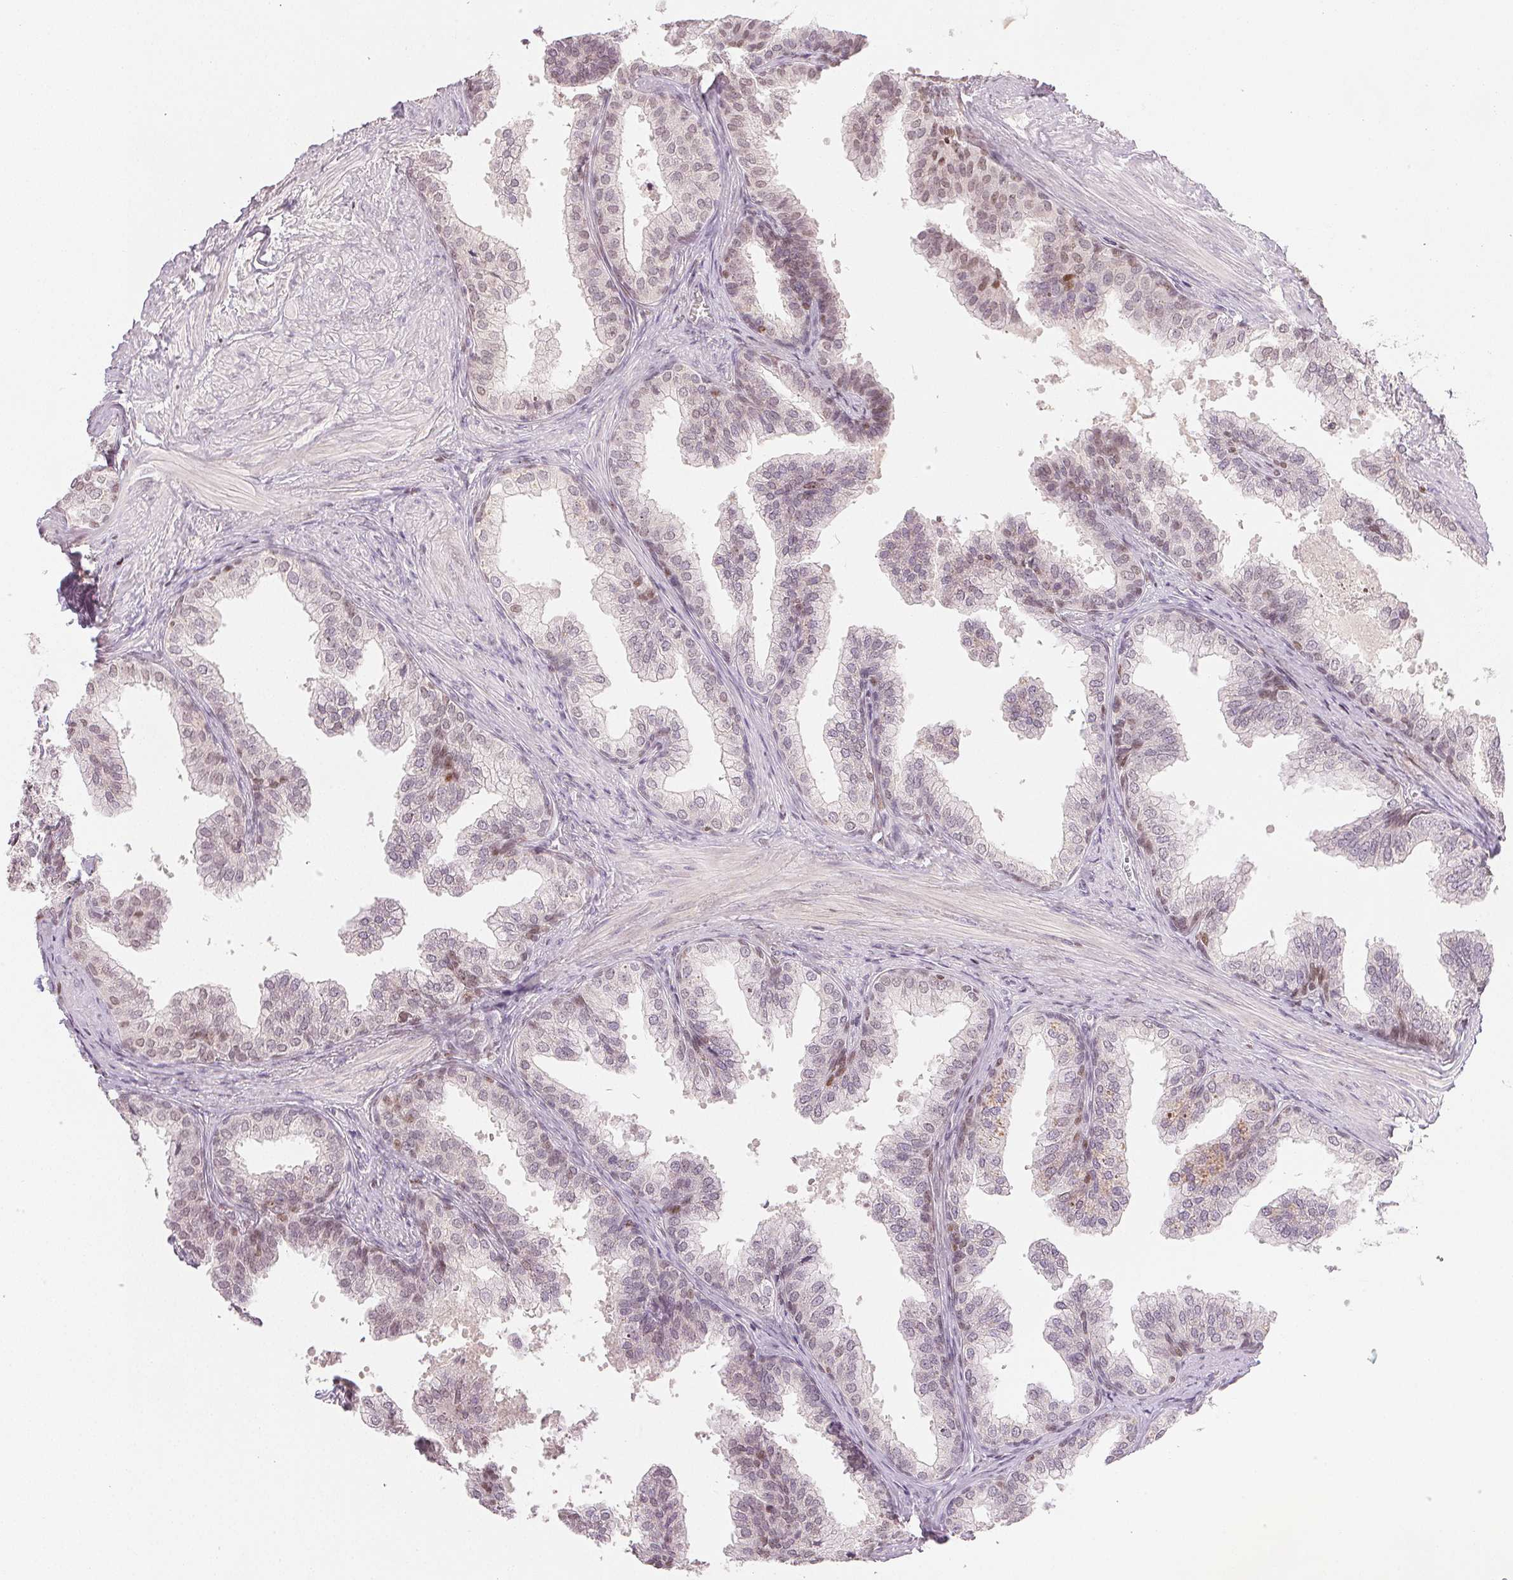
{"staining": {"intensity": "weak", "quantity": "<25%", "location": "nuclear"}, "tissue": "prostate", "cell_type": "Glandular cells", "image_type": "normal", "snomed": [{"axis": "morphology", "description": "Normal tissue, NOS"}, {"axis": "topography", "description": "Prostate"}, {"axis": "topography", "description": "Peripheral nerve tissue"}], "caption": "Human prostate stained for a protein using IHC reveals no positivity in glandular cells.", "gene": "RUNX2", "patient": {"sex": "male", "age": 55}}